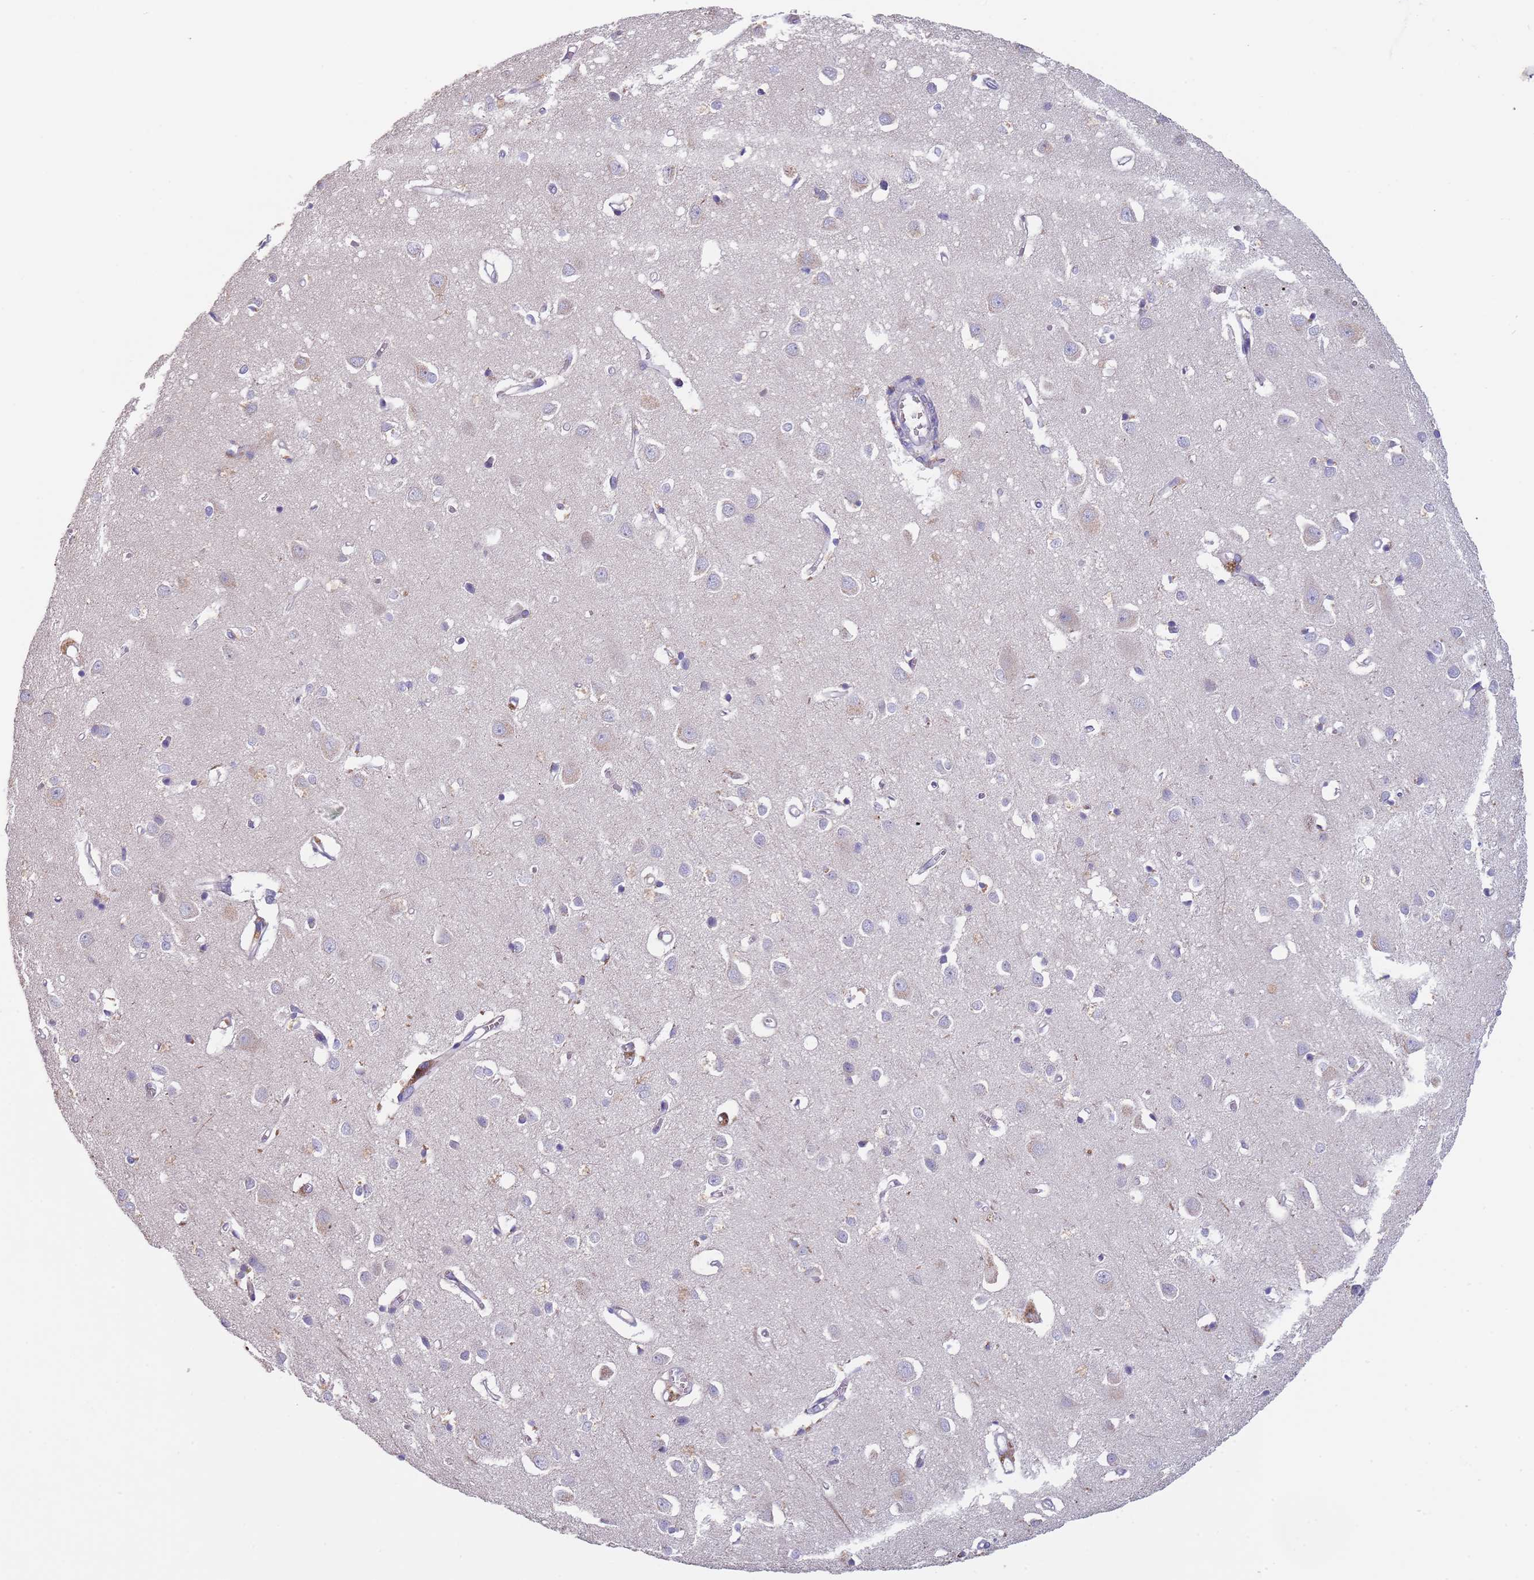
{"staining": {"intensity": "moderate", "quantity": "<25%", "location": "cytoplasmic/membranous"}, "tissue": "cerebral cortex", "cell_type": "Endothelial cells", "image_type": "normal", "snomed": [{"axis": "morphology", "description": "Normal tissue, NOS"}, {"axis": "topography", "description": "Cerebral cortex"}], "caption": "A brown stain highlights moderate cytoplasmic/membranous expression of a protein in endothelial cells of unremarkable human cerebral cortex. (brown staining indicates protein expression, while blue staining denotes nuclei).", "gene": "MAN1C1", "patient": {"sex": "female", "age": 64}}